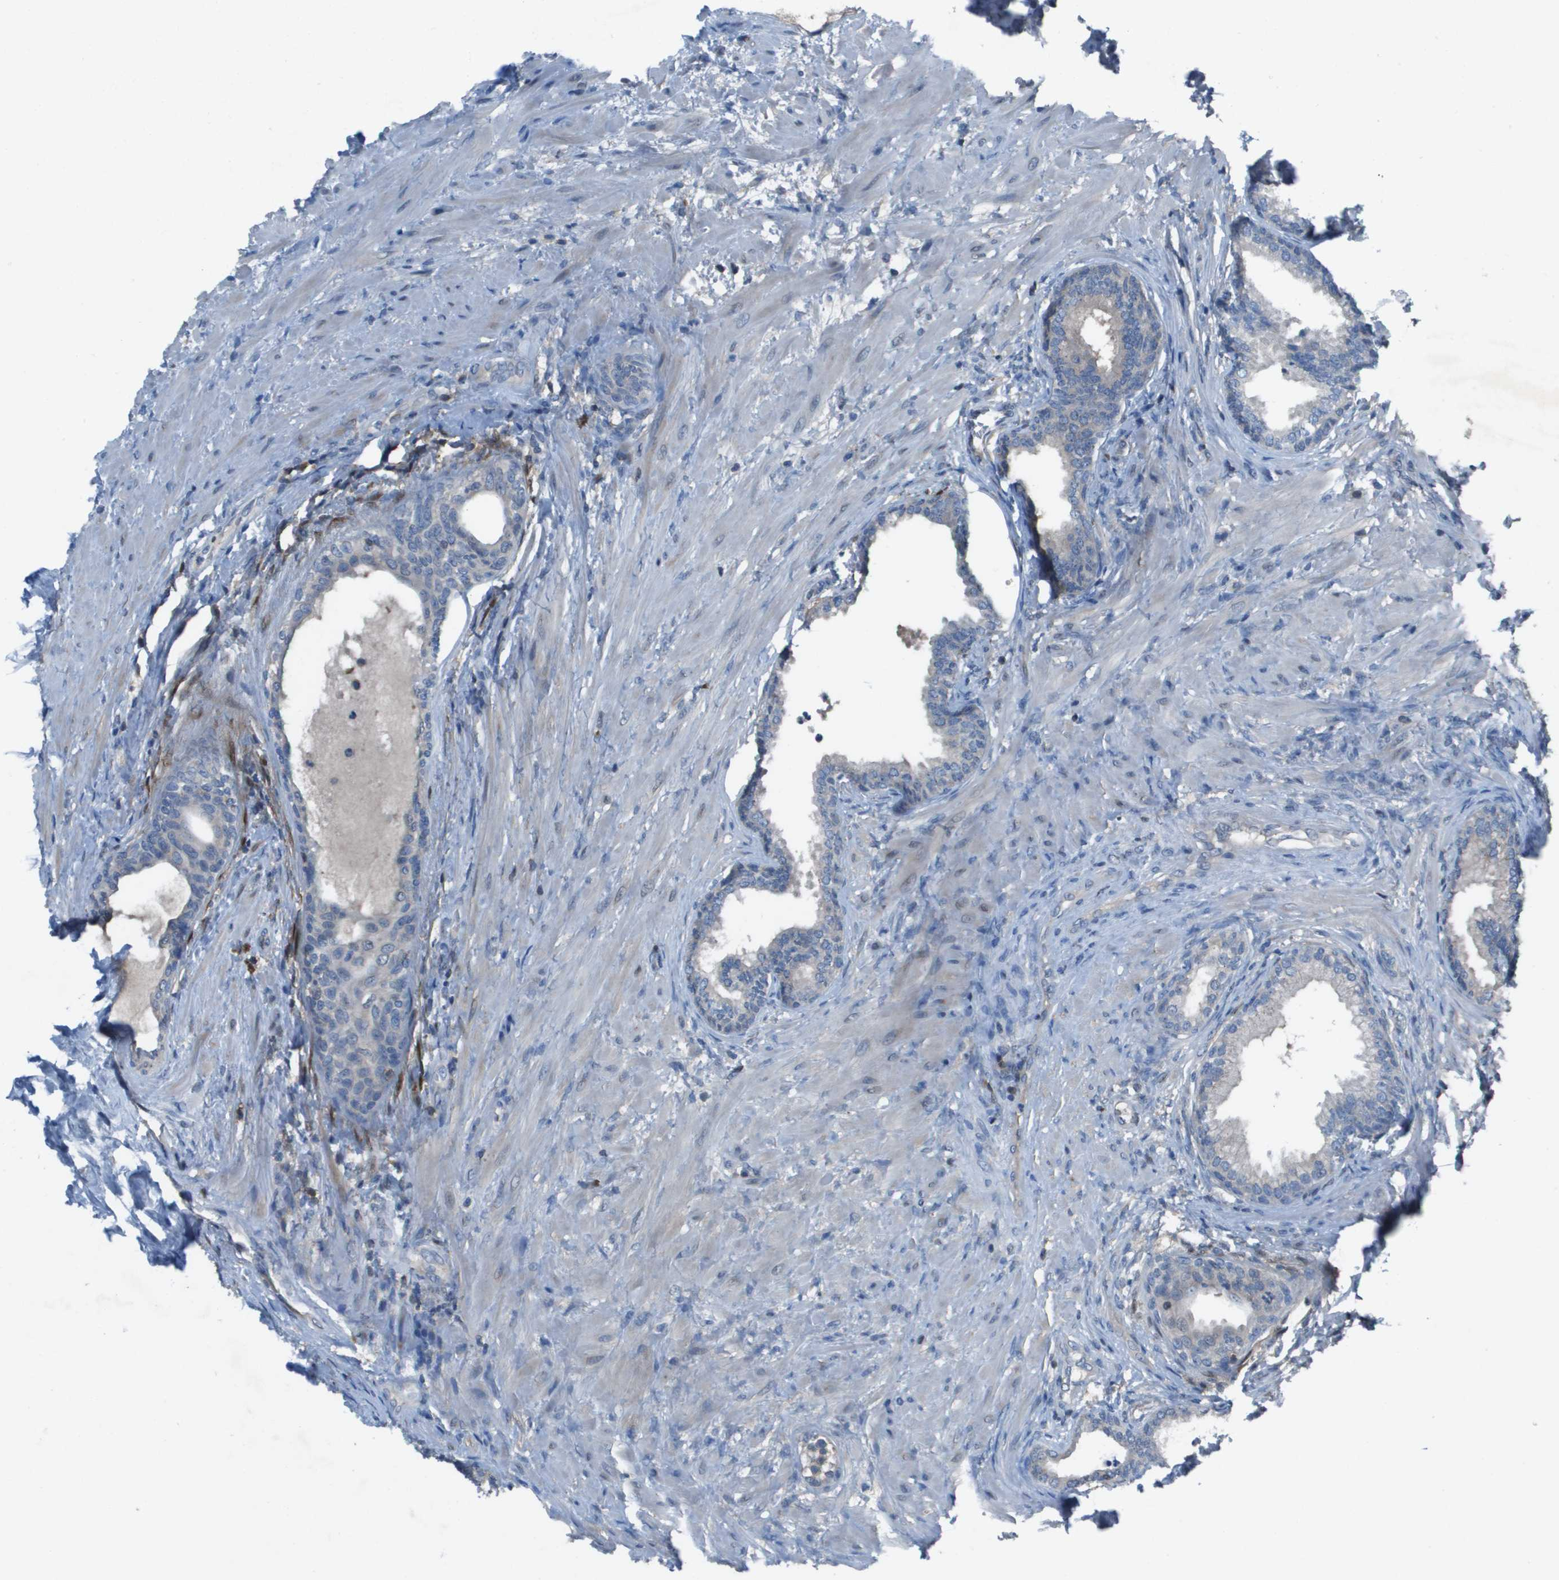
{"staining": {"intensity": "weak", "quantity": "<25%", "location": "cytoplasmic/membranous"}, "tissue": "prostate", "cell_type": "Glandular cells", "image_type": "normal", "snomed": [{"axis": "morphology", "description": "Normal tissue, NOS"}, {"axis": "topography", "description": "Prostate"}], "caption": "Immunohistochemistry (IHC) histopathology image of benign prostate stained for a protein (brown), which displays no positivity in glandular cells.", "gene": "CAMK4", "patient": {"sex": "male", "age": 76}}